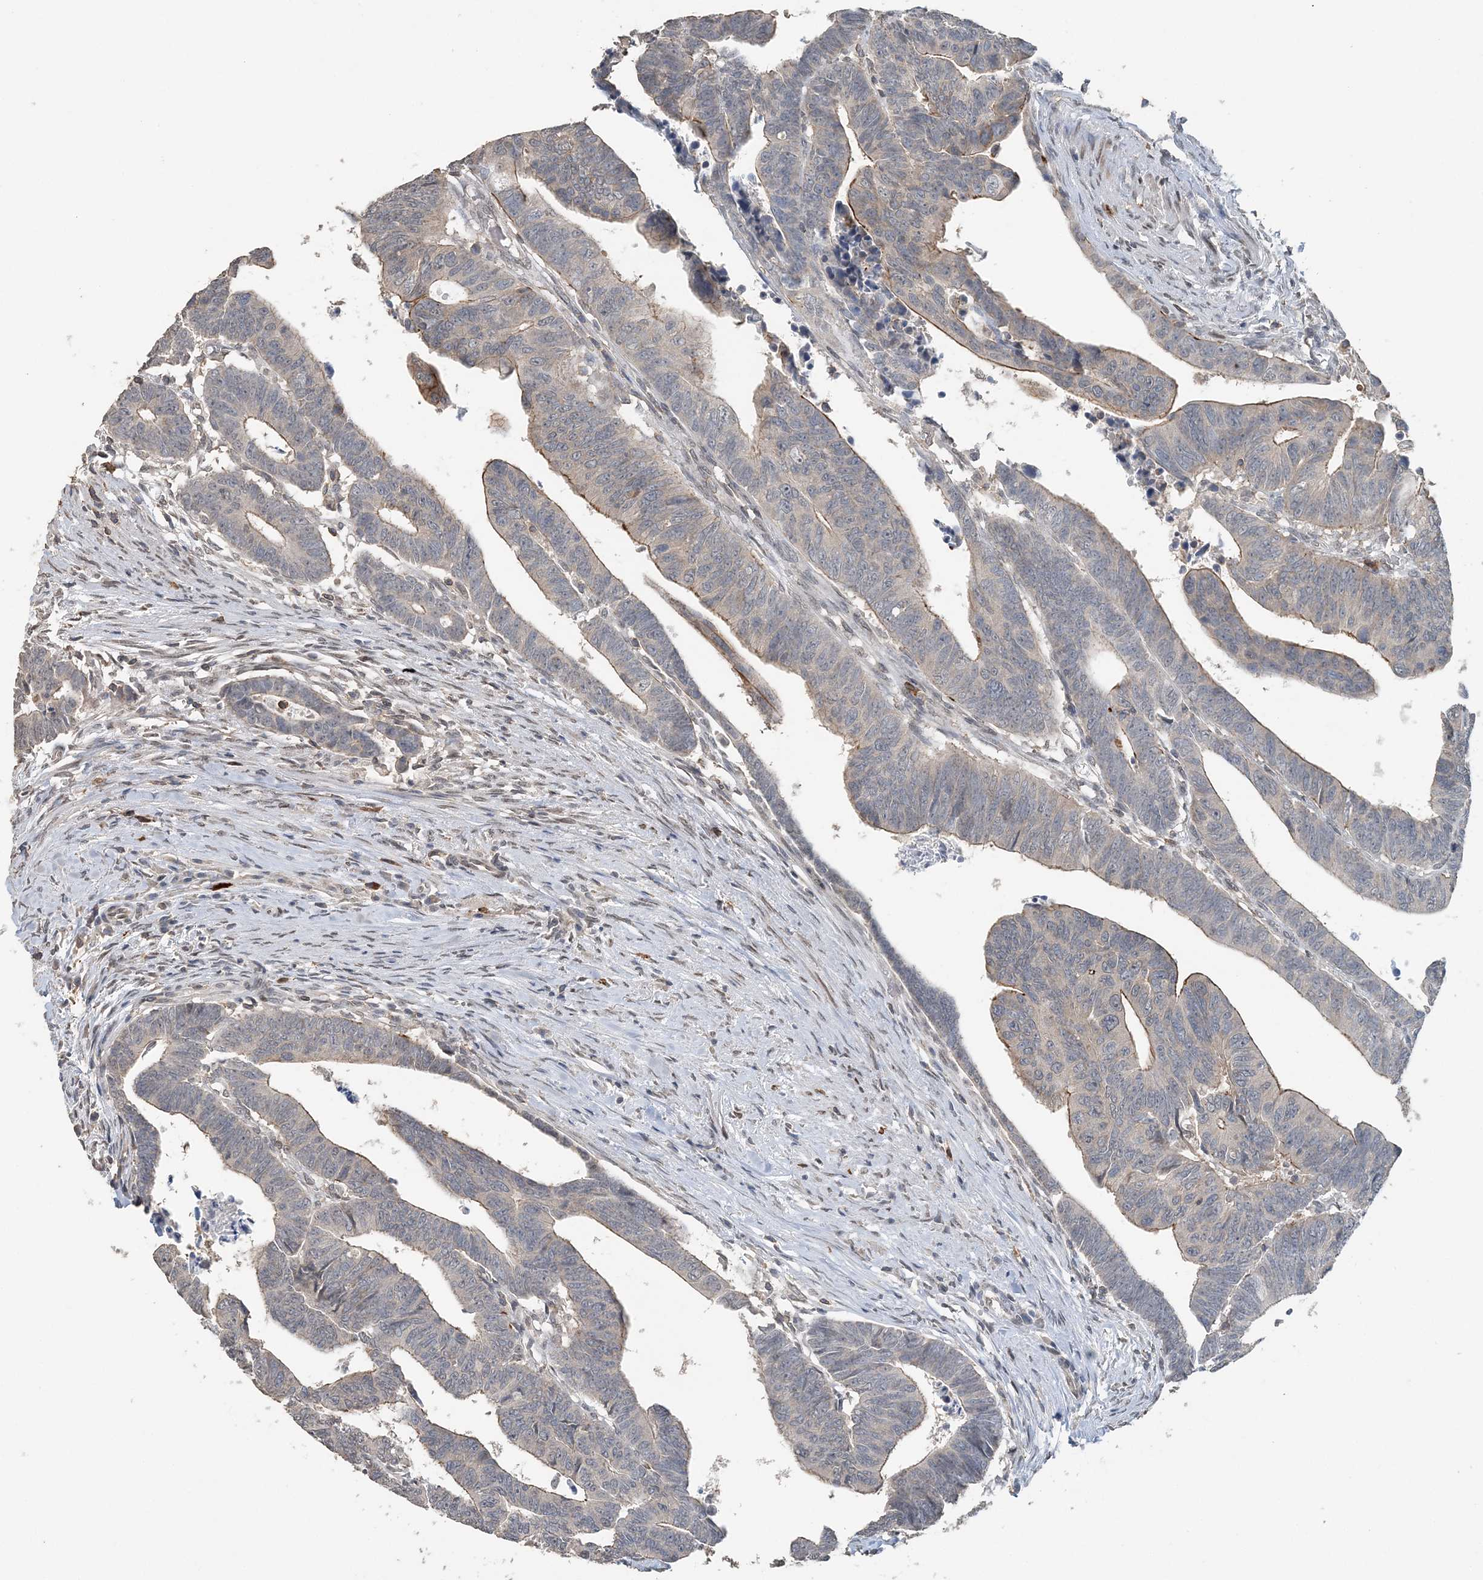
{"staining": {"intensity": "weak", "quantity": "25%-75%", "location": "cytoplasmic/membranous"}, "tissue": "colorectal cancer", "cell_type": "Tumor cells", "image_type": "cancer", "snomed": [{"axis": "morphology", "description": "Adenocarcinoma, NOS"}, {"axis": "topography", "description": "Rectum"}], "caption": "A brown stain shows weak cytoplasmic/membranous staining of a protein in colorectal cancer (adenocarcinoma) tumor cells.", "gene": "FAM110A", "patient": {"sex": "female", "age": 65}}